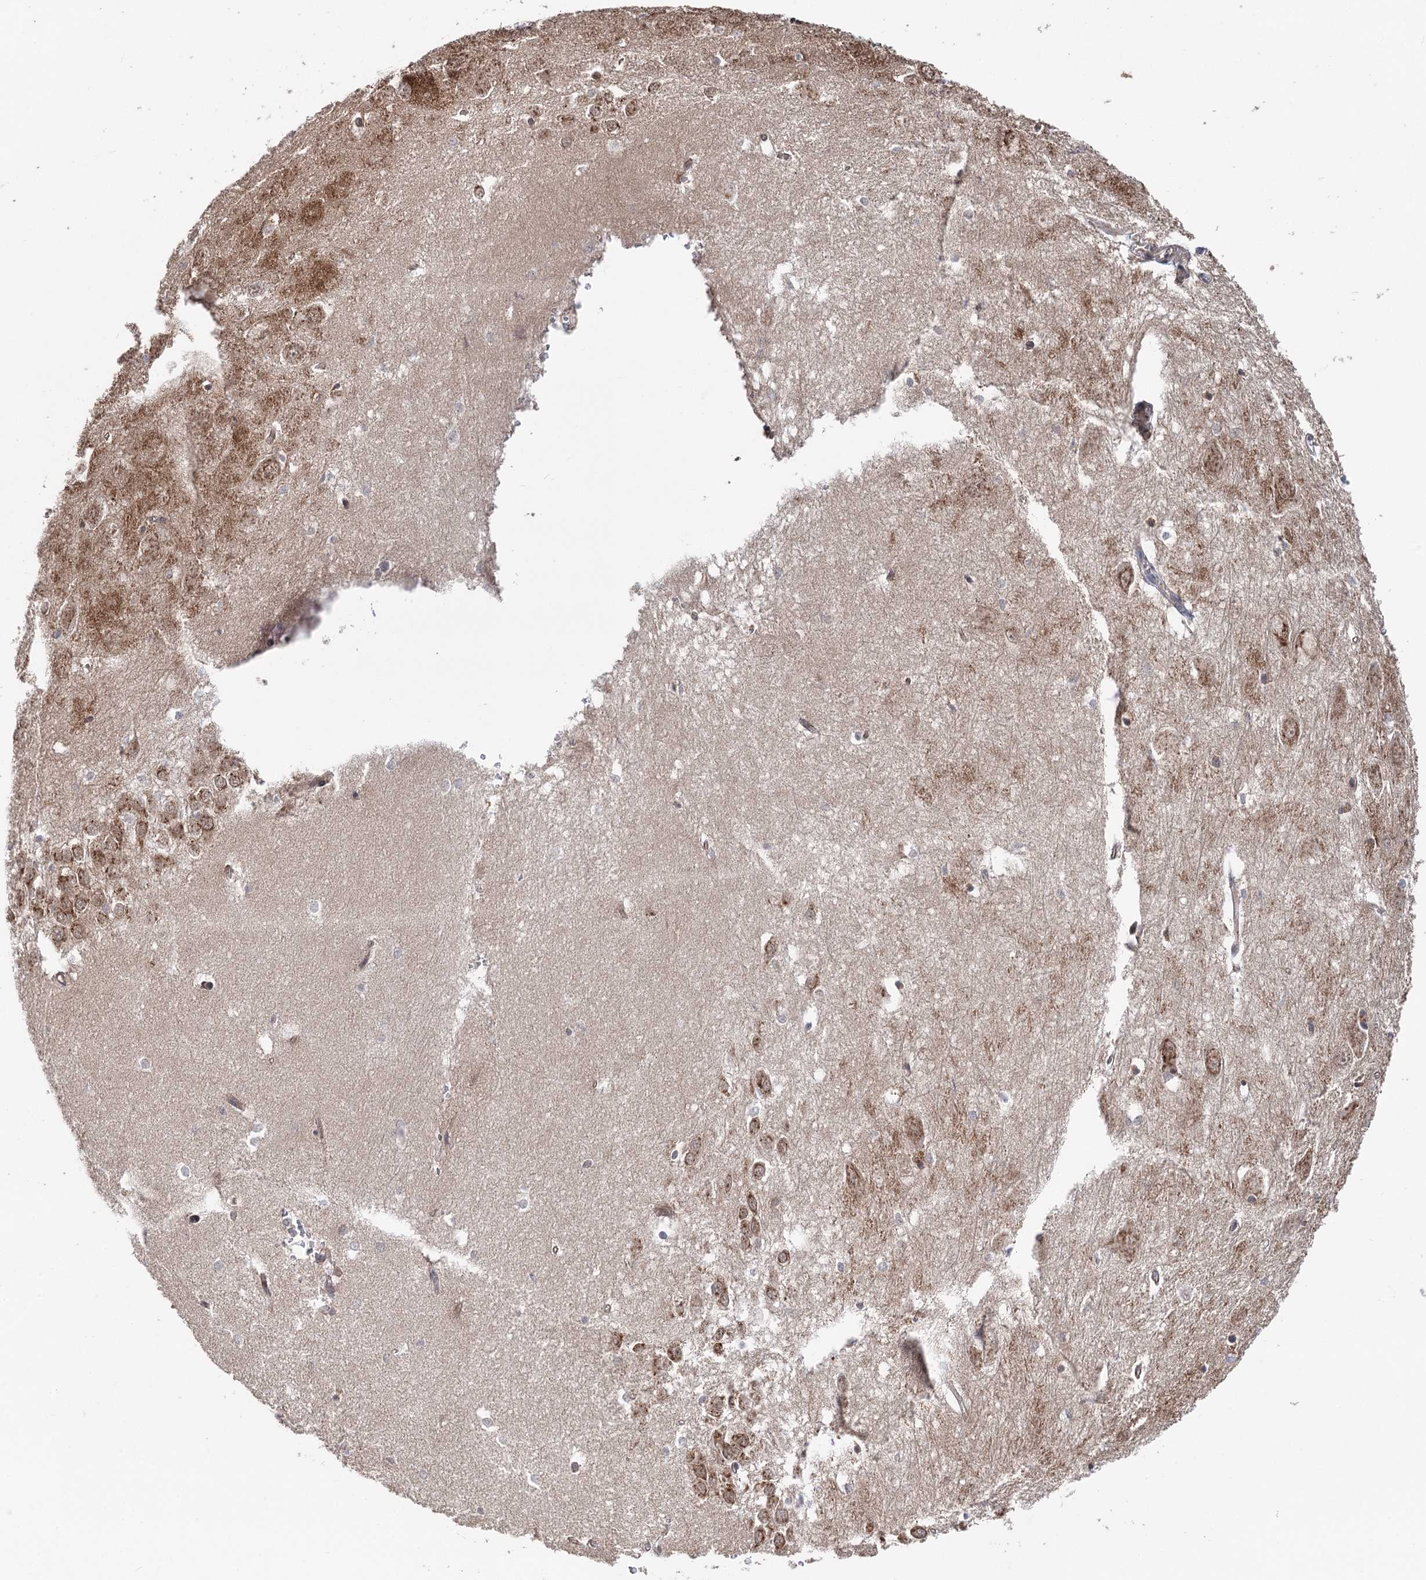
{"staining": {"intensity": "weak", "quantity": "<25%", "location": "cytoplasmic/membranous"}, "tissue": "hippocampus", "cell_type": "Glial cells", "image_type": "normal", "snomed": [{"axis": "morphology", "description": "Normal tissue, NOS"}, {"axis": "topography", "description": "Hippocampus"}], "caption": "High power microscopy histopathology image of an IHC photomicrograph of benign hippocampus, revealing no significant expression in glial cells. The staining is performed using DAB (3,3'-diaminobenzidine) brown chromogen with nuclei counter-stained in using hematoxylin.", "gene": "STX6", "patient": {"sex": "female", "age": 64}}